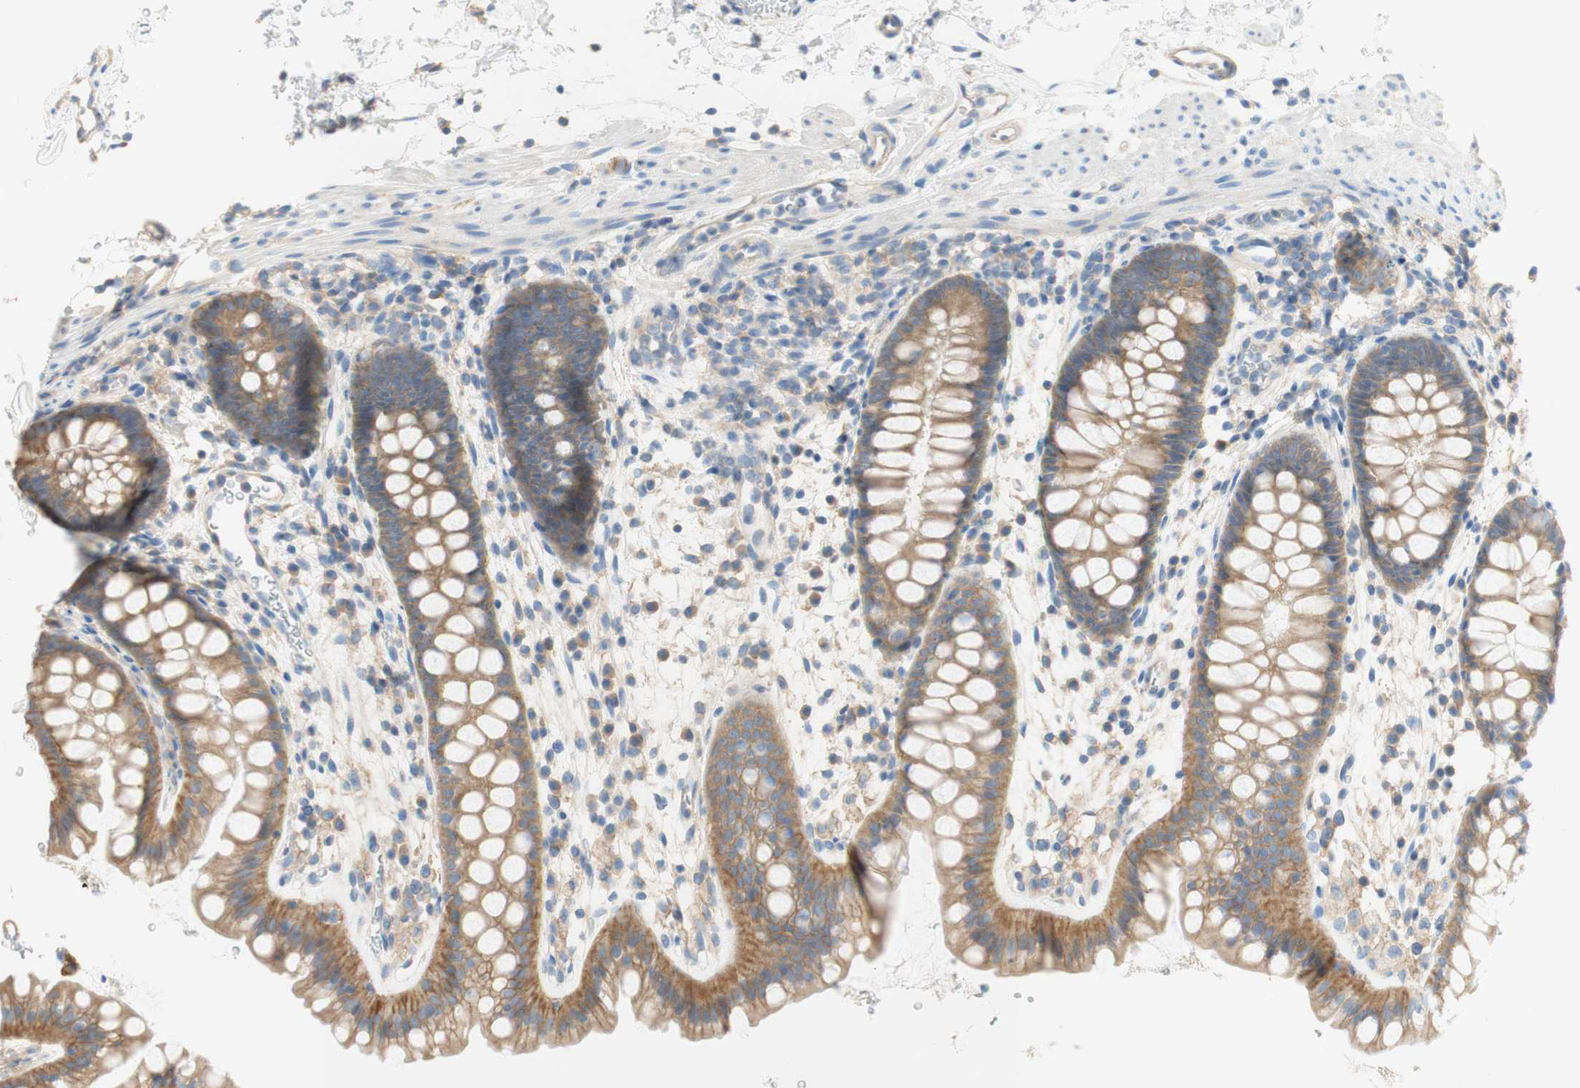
{"staining": {"intensity": "moderate", "quantity": ">75%", "location": "cytoplasmic/membranous"}, "tissue": "rectum", "cell_type": "Glandular cells", "image_type": "normal", "snomed": [{"axis": "morphology", "description": "Normal tissue, NOS"}, {"axis": "topography", "description": "Rectum"}], "caption": "This histopathology image shows unremarkable rectum stained with immunohistochemistry (IHC) to label a protein in brown. The cytoplasmic/membranous of glandular cells show moderate positivity for the protein. Nuclei are counter-stained blue.", "gene": "ATP2B1", "patient": {"sex": "female", "age": 24}}